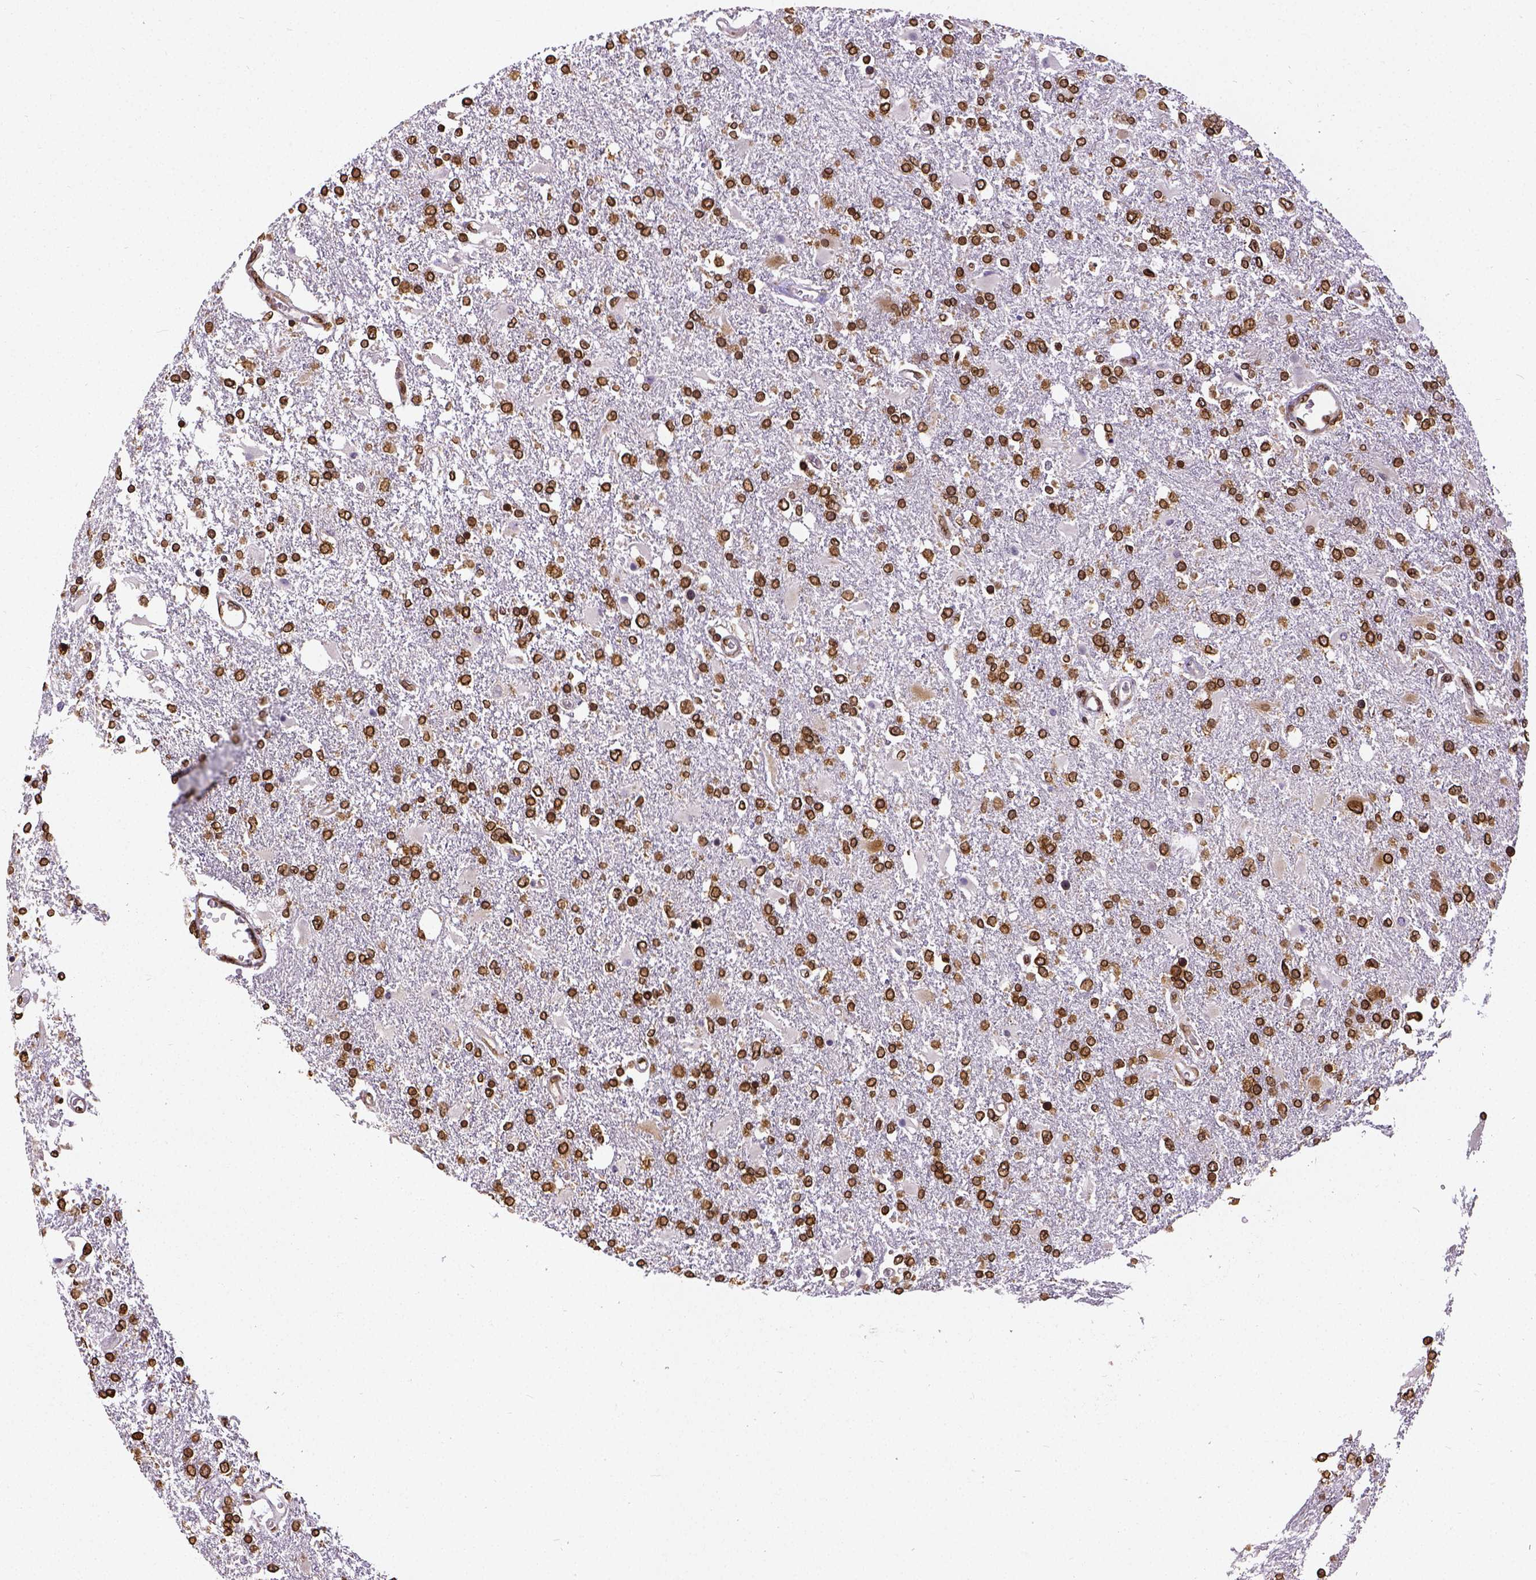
{"staining": {"intensity": "strong", "quantity": ">75%", "location": "cytoplasmic/membranous,nuclear"}, "tissue": "glioma", "cell_type": "Tumor cells", "image_type": "cancer", "snomed": [{"axis": "morphology", "description": "Glioma, malignant, High grade"}, {"axis": "topography", "description": "Cerebral cortex"}], "caption": "Immunohistochemistry (IHC) staining of glioma, which shows high levels of strong cytoplasmic/membranous and nuclear positivity in about >75% of tumor cells indicating strong cytoplasmic/membranous and nuclear protein staining. The staining was performed using DAB (3,3'-diaminobenzidine) (brown) for protein detection and nuclei were counterstained in hematoxylin (blue).", "gene": "MTDH", "patient": {"sex": "male", "age": 79}}